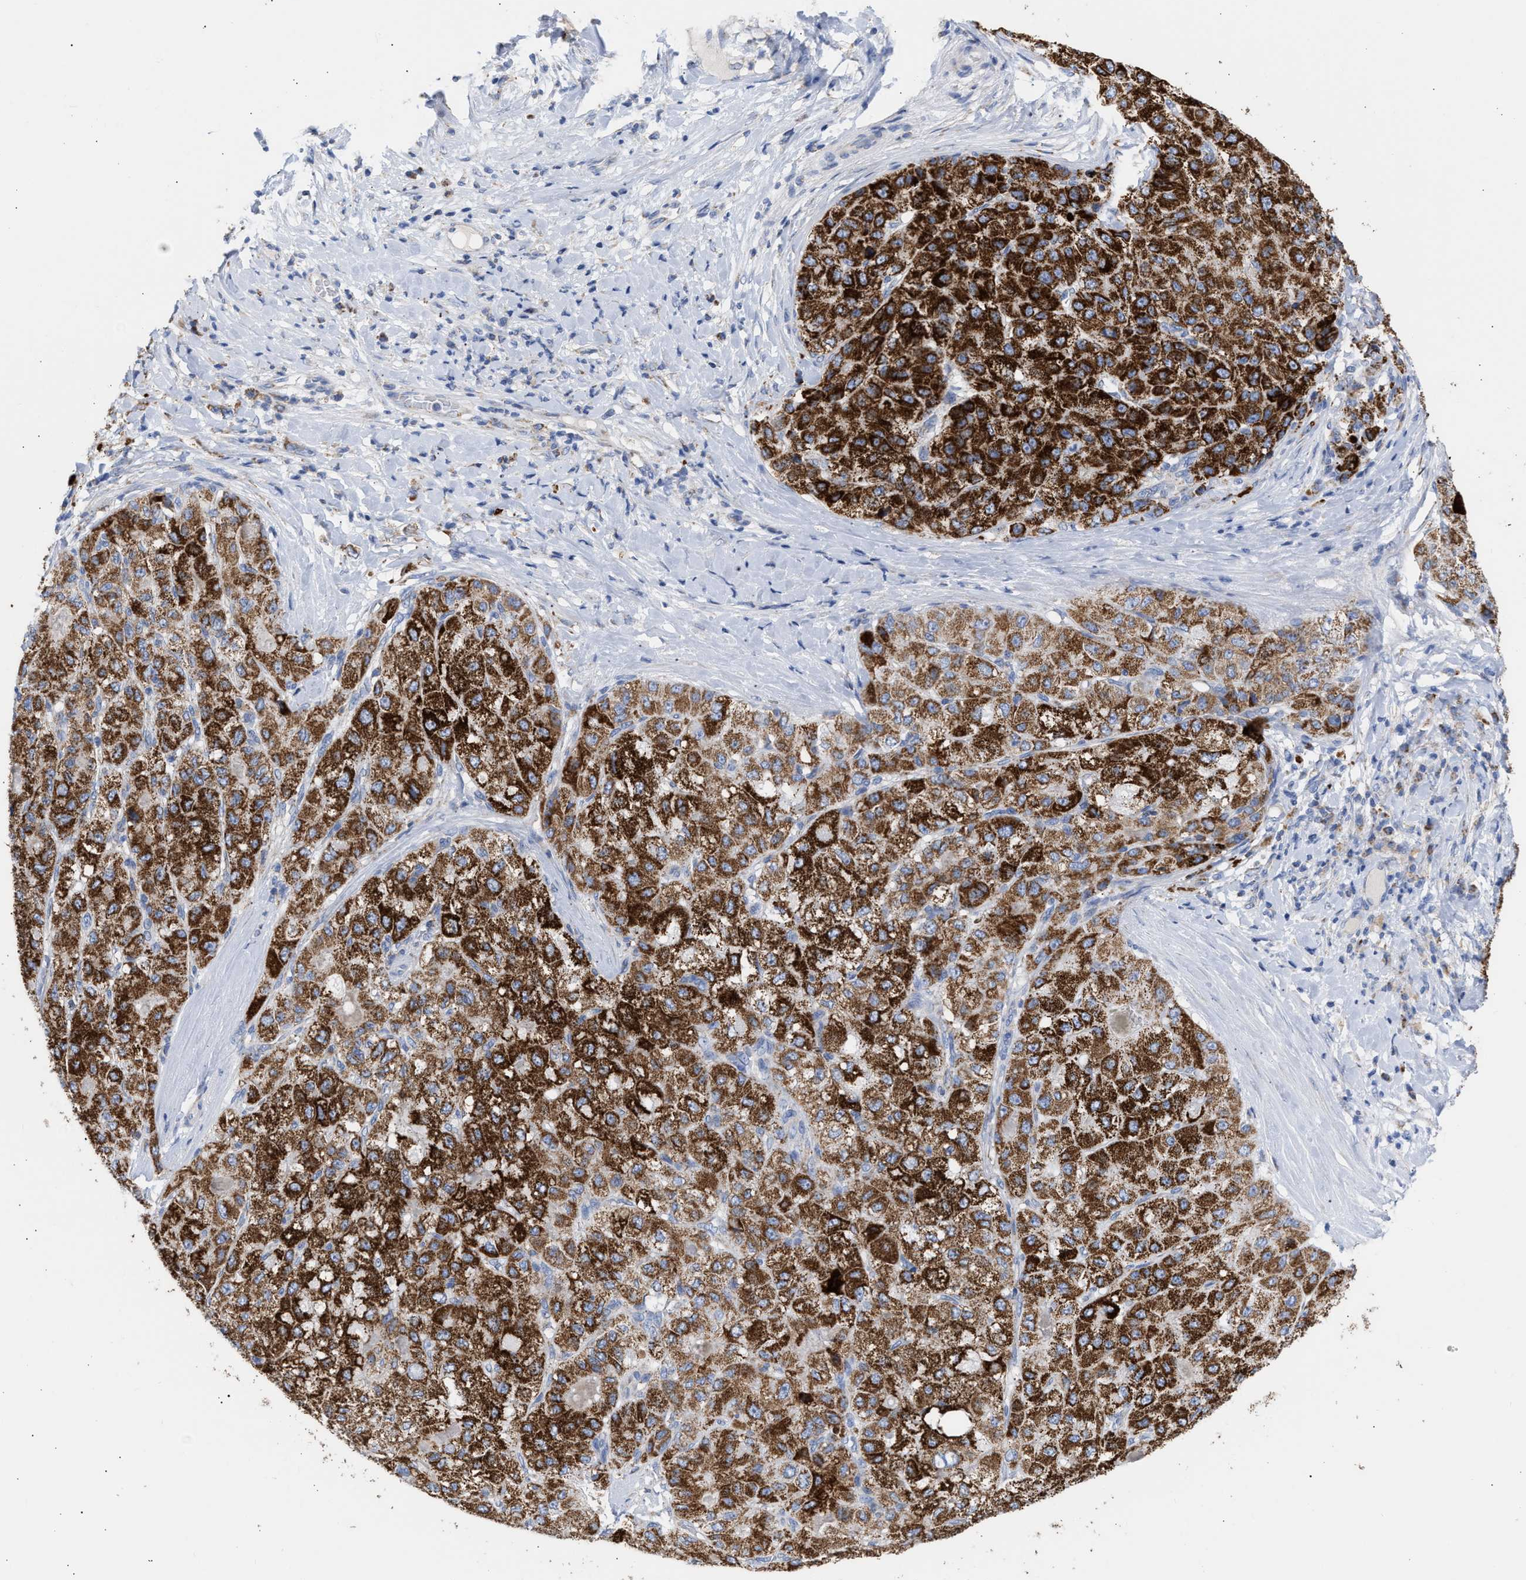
{"staining": {"intensity": "strong", "quantity": ">75%", "location": "cytoplasmic/membranous"}, "tissue": "liver cancer", "cell_type": "Tumor cells", "image_type": "cancer", "snomed": [{"axis": "morphology", "description": "Carcinoma, Hepatocellular, NOS"}, {"axis": "topography", "description": "Liver"}], "caption": "Tumor cells display strong cytoplasmic/membranous positivity in about >75% of cells in liver cancer.", "gene": "ACOT13", "patient": {"sex": "male", "age": 80}}